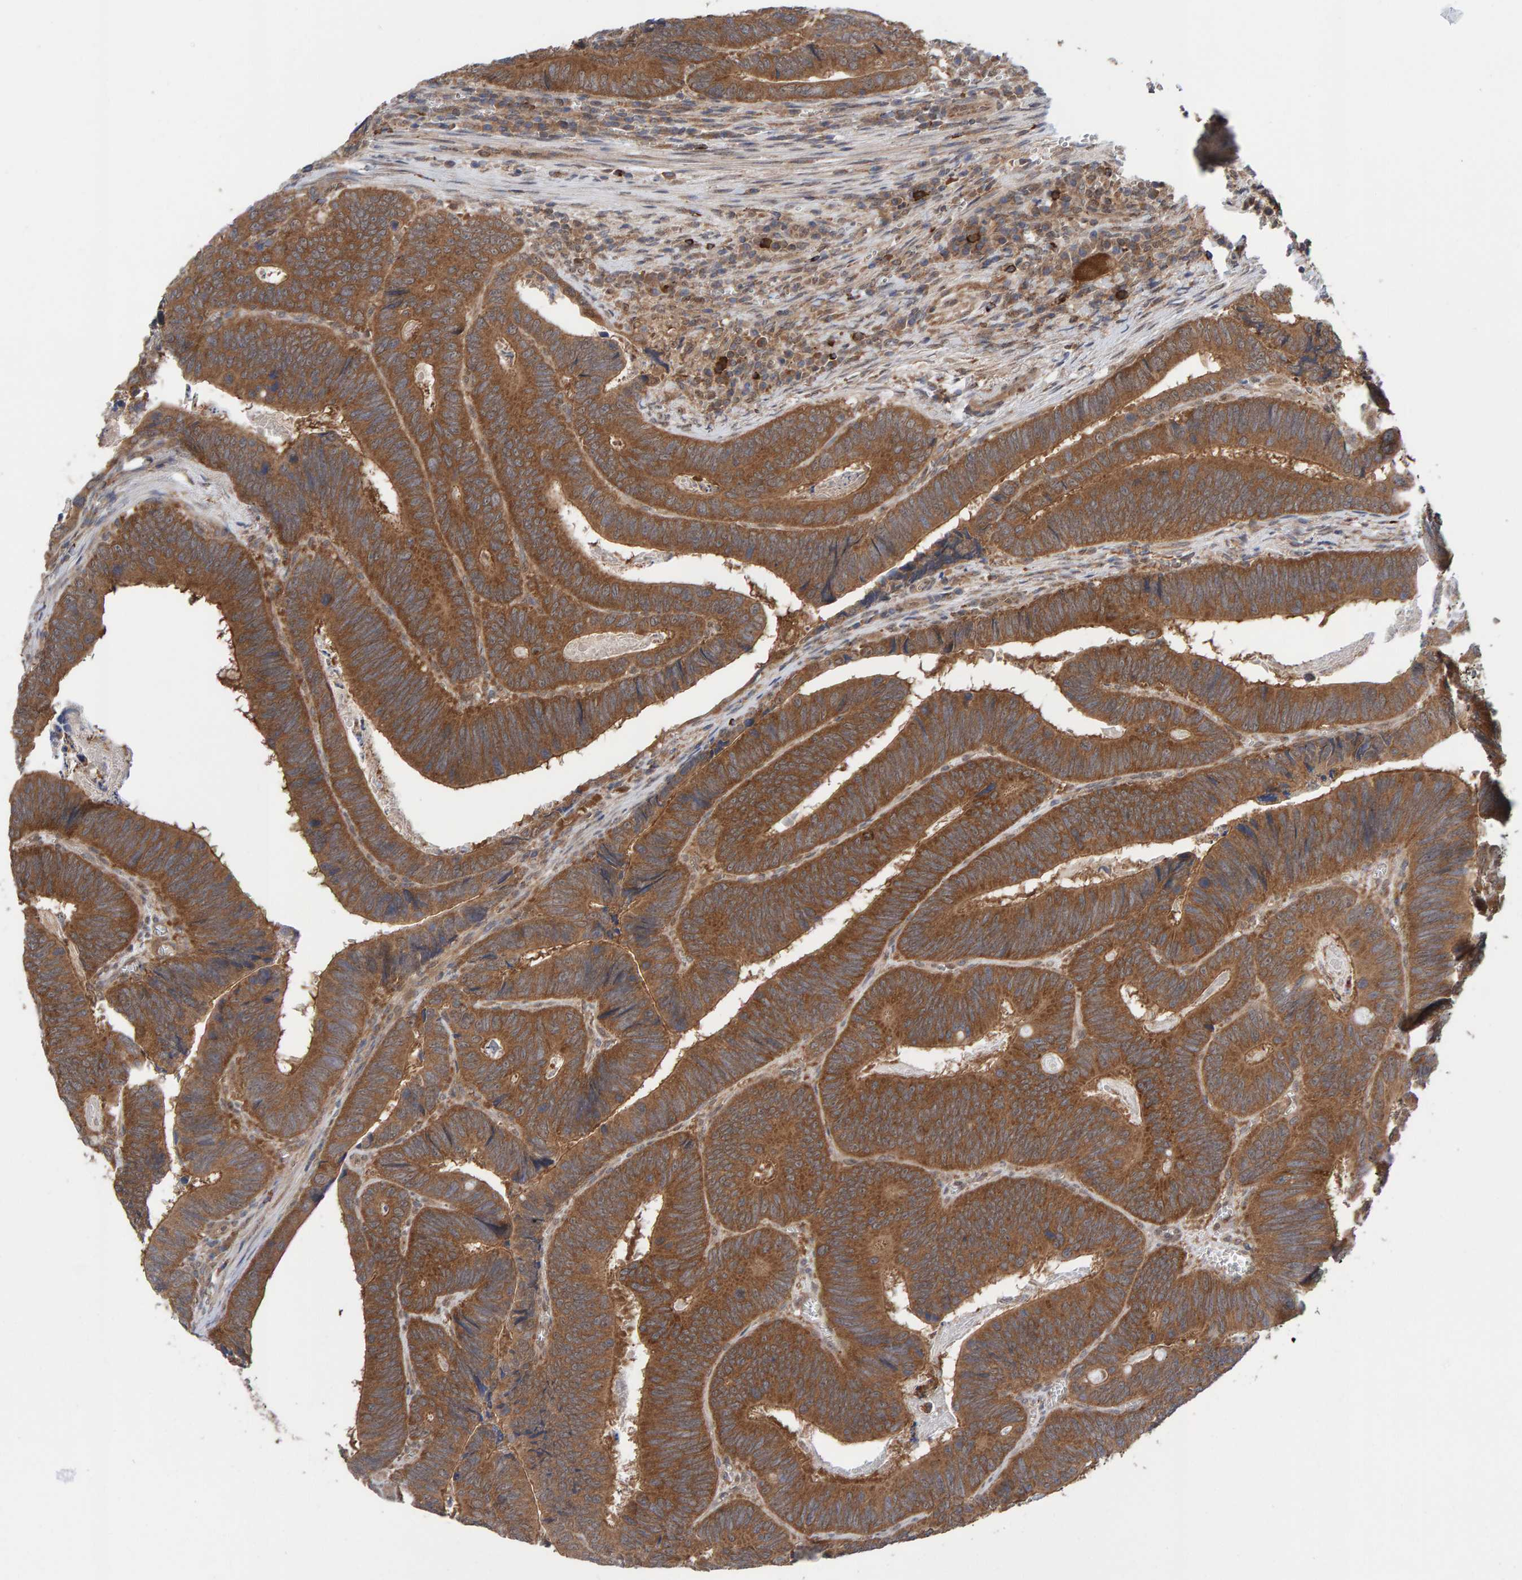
{"staining": {"intensity": "moderate", "quantity": ">75%", "location": "cytoplasmic/membranous"}, "tissue": "colorectal cancer", "cell_type": "Tumor cells", "image_type": "cancer", "snomed": [{"axis": "morphology", "description": "Inflammation, NOS"}, {"axis": "morphology", "description": "Adenocarcinoma, NOS"}, {"axis": "topography", "description": "Colon"}], "caption": "Adenocarcinoma (colorectal) was stained to show a protein in brown. There is medium levels of moderate cytoplasmic/membranous staining in approximately >75% of tumor cells. The staining was performed using DAB (3,3'-diaminobenzidine) to visualize the protein expression in brown, while the nuclei were stained in blue with hematoxylin (Magnification: 20x).", "gene": "LRSAM1", "patient": {"sex": "male", "age": 72}}